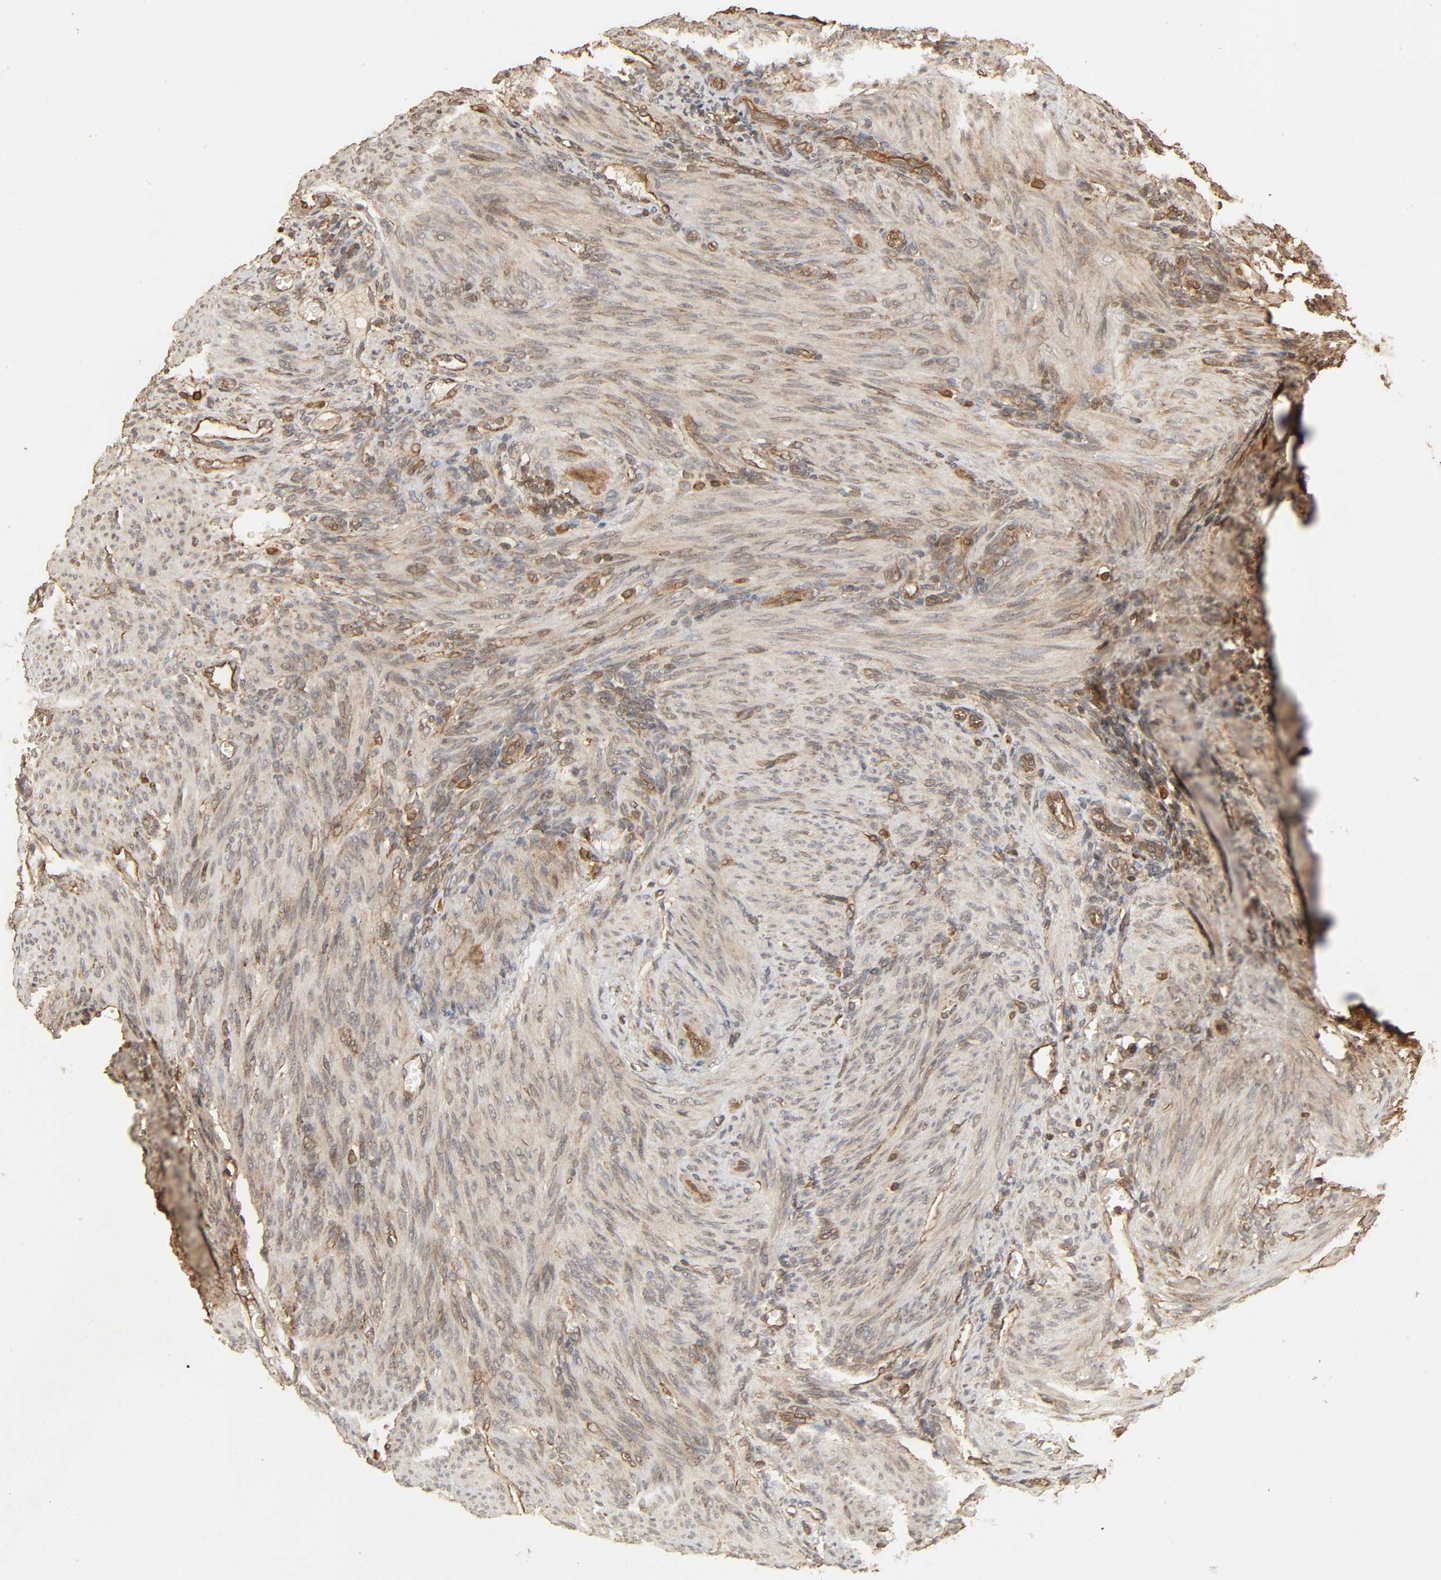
{"staining": {"intensity": "weak", "quantity": ">75%", "location": "cytoplasmic/membranous"}, "tissue": "endometrium", "cell_type": "Cells in endometrial stroma", "image_type": "normal", "snomed": [{"axis": "morphology", "description": "Normal tissue, NOS"}, {"axis": "topography", "description": "Endometrium"}], "caption": "Protein analysis of normal endometrium exhibits weak cytoplasmic/membranous expression in approximately >75% of cells in endometrial stroma.", "gene": "RPS6KA6", "patient": {"sex": "female", "age": 72}}